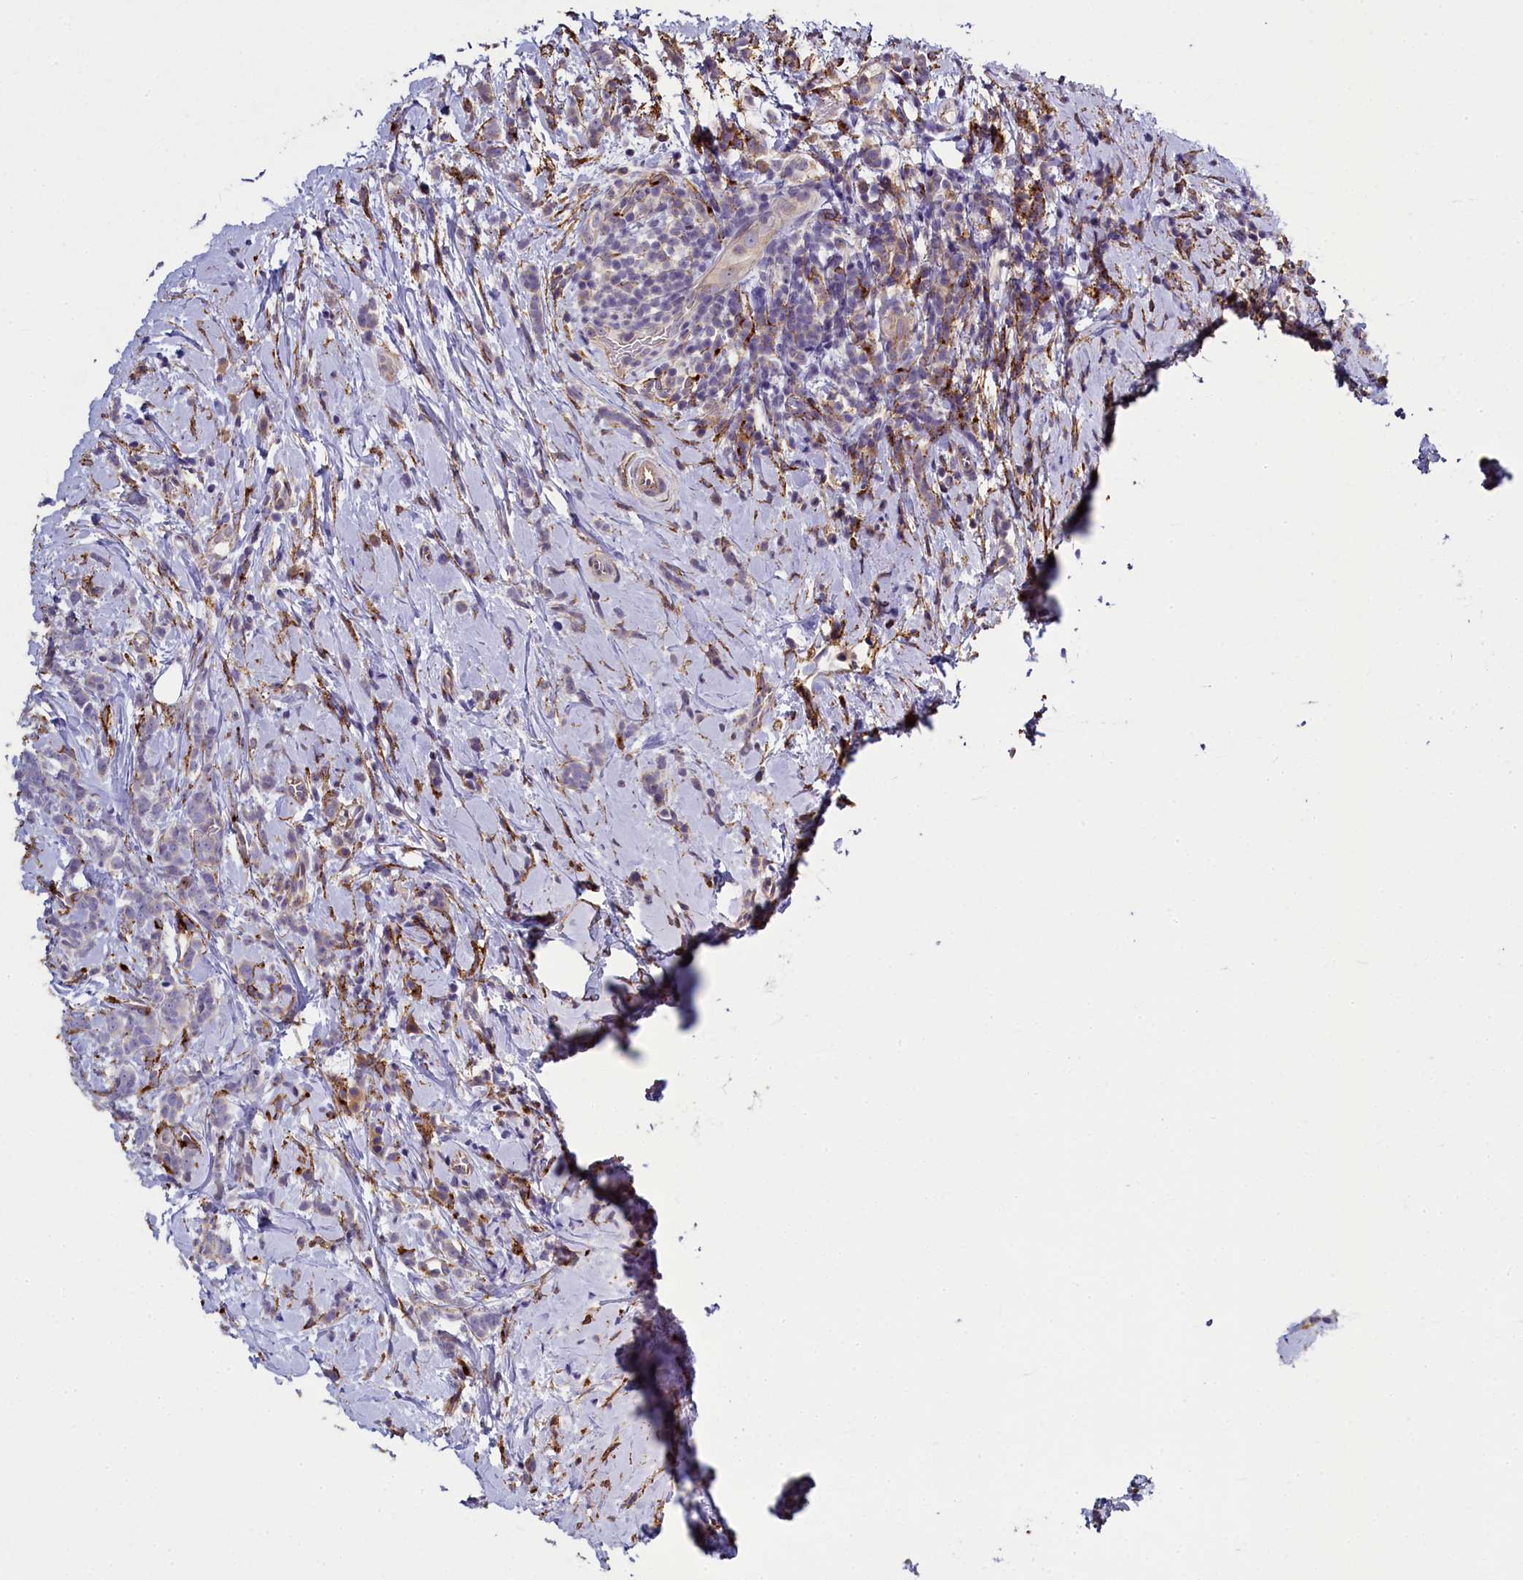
{"staining": {"intensity": "weak", "quantity": "25%-75%", "location": "cytoplasmic/membranous"}, "tissue": "breast cancer", "cell_type": "Tumor cells", "image_type": "cancer", "snomed": [{"axis": "morphology", "description": "Lobular carcinoma"}, {"axis": "topography", "description": "Breast"}], "caption": "Human breast cancer (lobular carcinoma) stained for a protein (brown) exhibits weak cytoplasmic/membranous positive positivity in approximately 25%-75% of tumor cells.", "gene": "MRC2", "patient": {"sex": "female", "age": 58}}